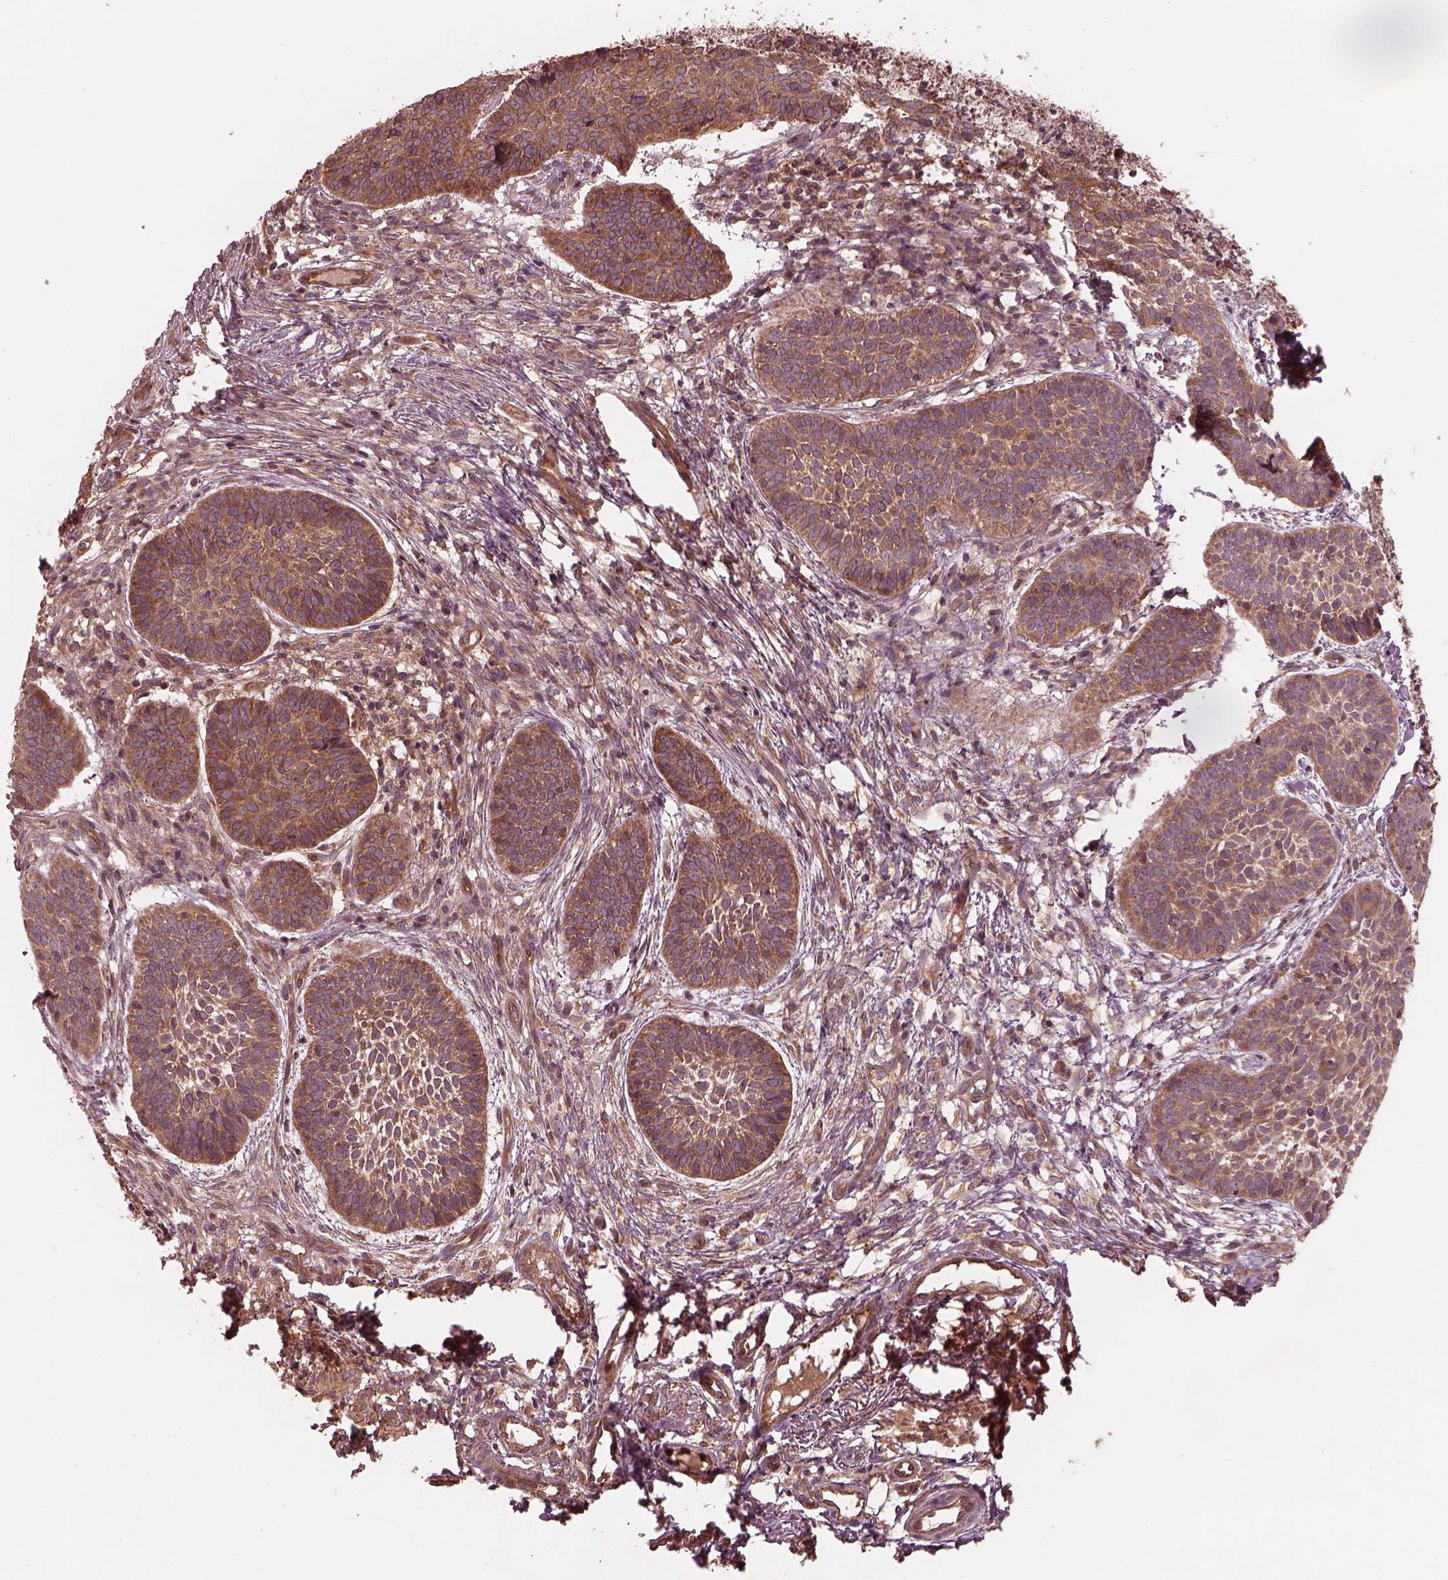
{"staining": {"intensity": "moderate", "quantity": ">75%", "location": "cytoplasmic/membranous"}, "tissue": "skin cancer", "cell_type": "Tumor cells", "image_type": "cancer", "snomed": [{"axis": "morphology", "description": "Basal cell carcinoma"}, {"axis": "topography", "description": "Skin"}], "caption": "Immunohistochemistry (DAB) staining of skin cancer demonstrates moderate cytoplasmic/membranous protein staining in approximately >75% of tumor cells.", "gene": "PIK3R2", "patient": {"sex": "male", "age": 72}}